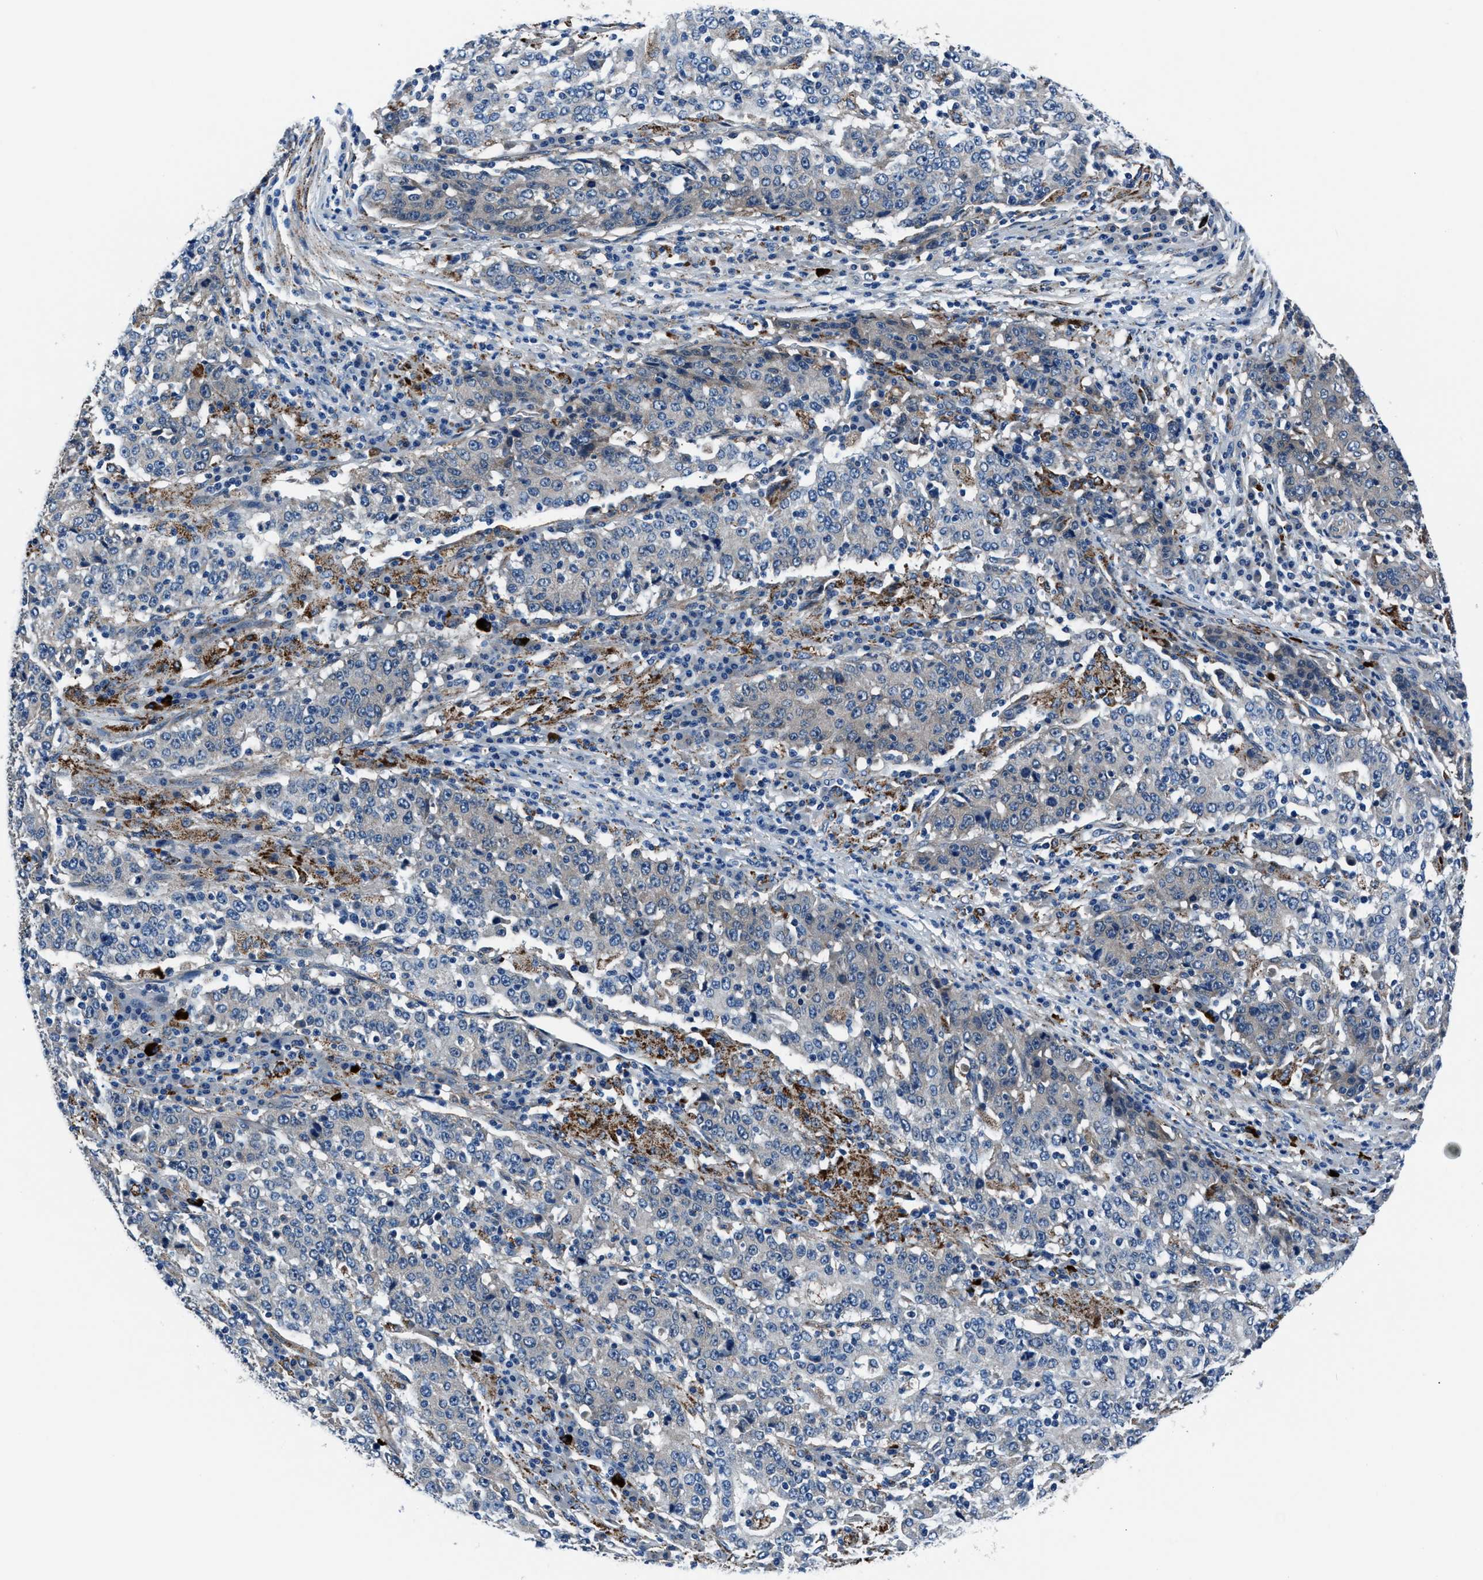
{"staining": {"intensity": "negative", "quantity": "none", "location": "none"}, "tissue": "stomach cancer", "cell_type": "Tumor cells", "image_type": "cancer", "snomed": [{"axis": "morphology", "description": "Adenocarcinoma, NOS"}, {"axis": "topography", "description": "Stomach"}], "caption": "Immunohistochemistry (IHC) of stomach cancer (adenocarcinoma) demonstrates no staining in tumor cells.", "gene": "PRTFDC1", "patient": {"sex": "male", "age": 59}}